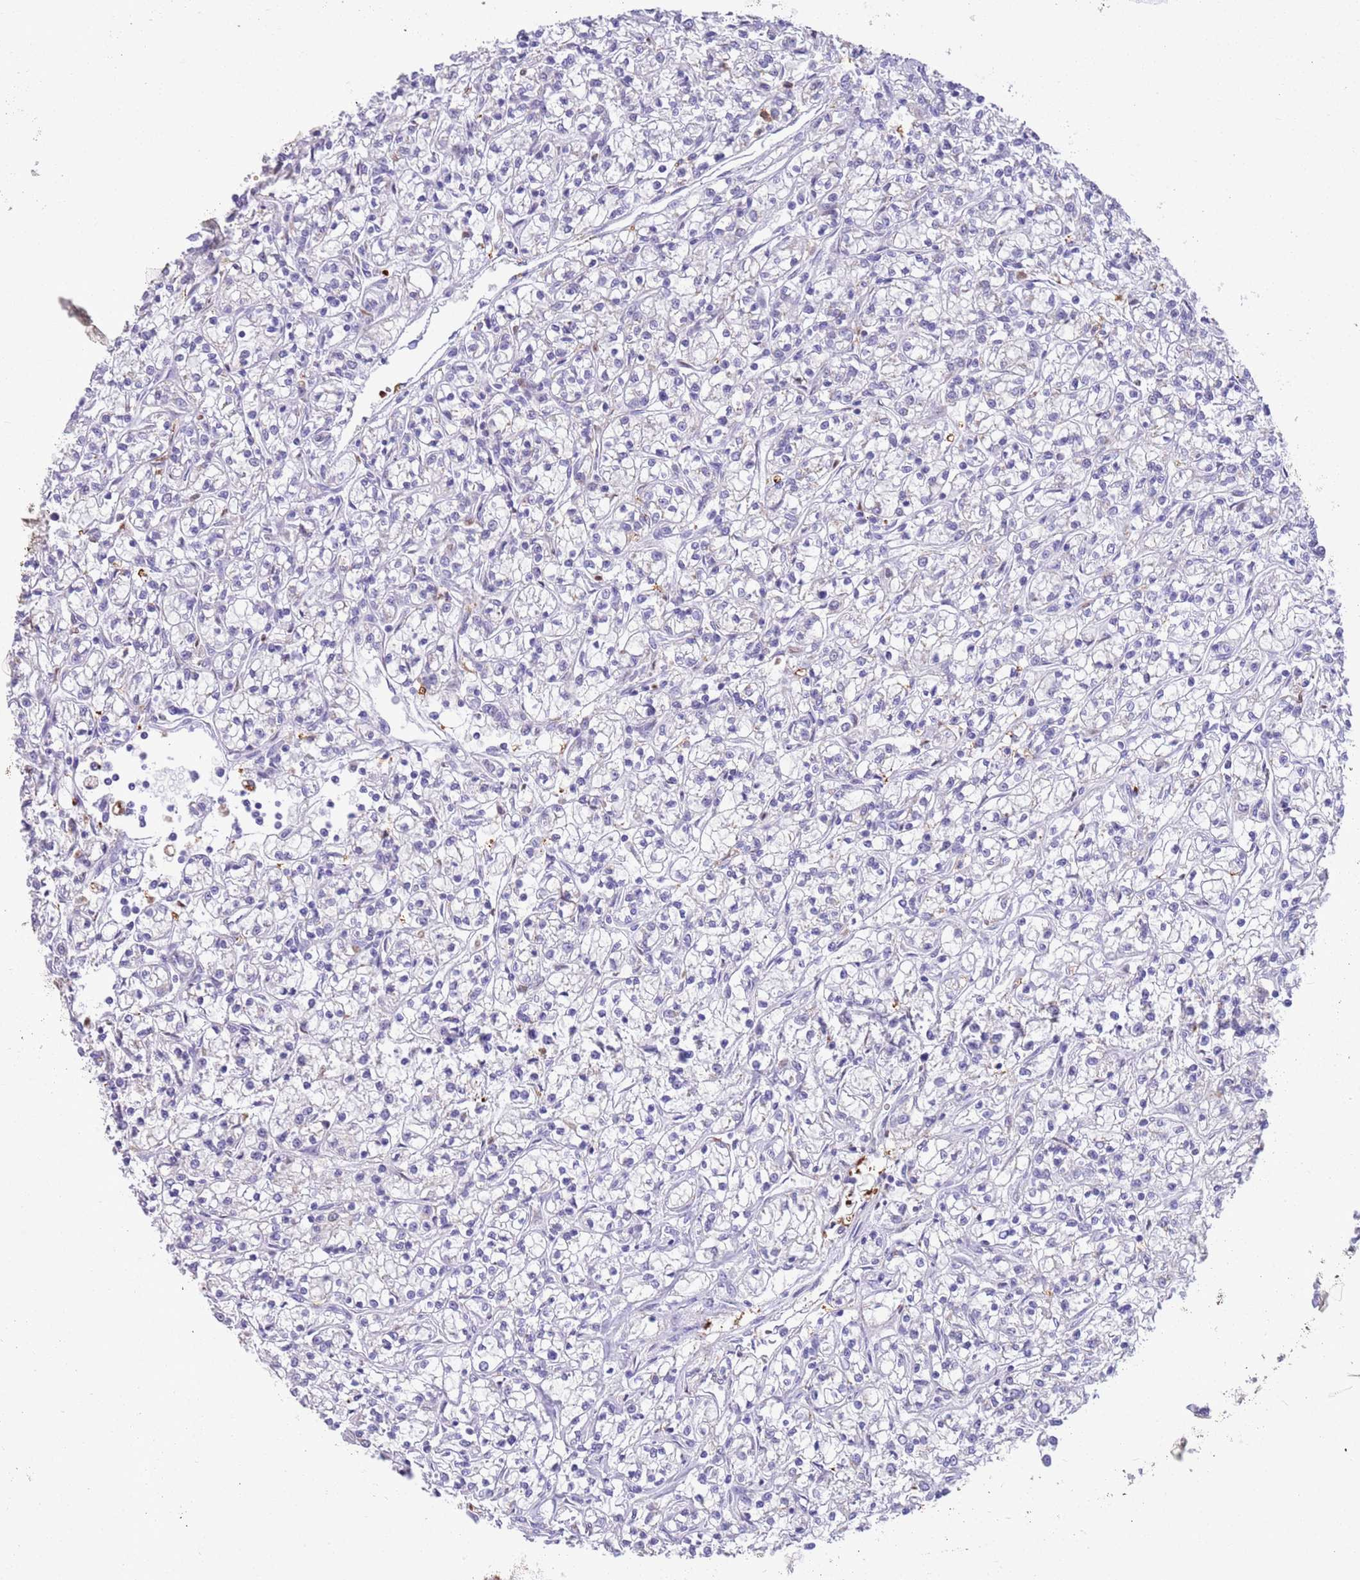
{"staining": {"intensity": "negative", "quantity": "none", "location": "none"}, "tissue": "renal cancer", "cell_type": "Tumor cells", "image_type": "cancer", "snomed": [{"axis": "morphology", "description": "Adenocarcinoma, NOS"}, {"axis": "topography", "description": "Kidney"}], "caption": "IHC image of neoplastic tissue: human adenocarcinoma (renal) stained with DAB displays no significant protein expression in tumor cells.", "gene": "TRIM32", "patient": {"sex": "female", "age": 59}}